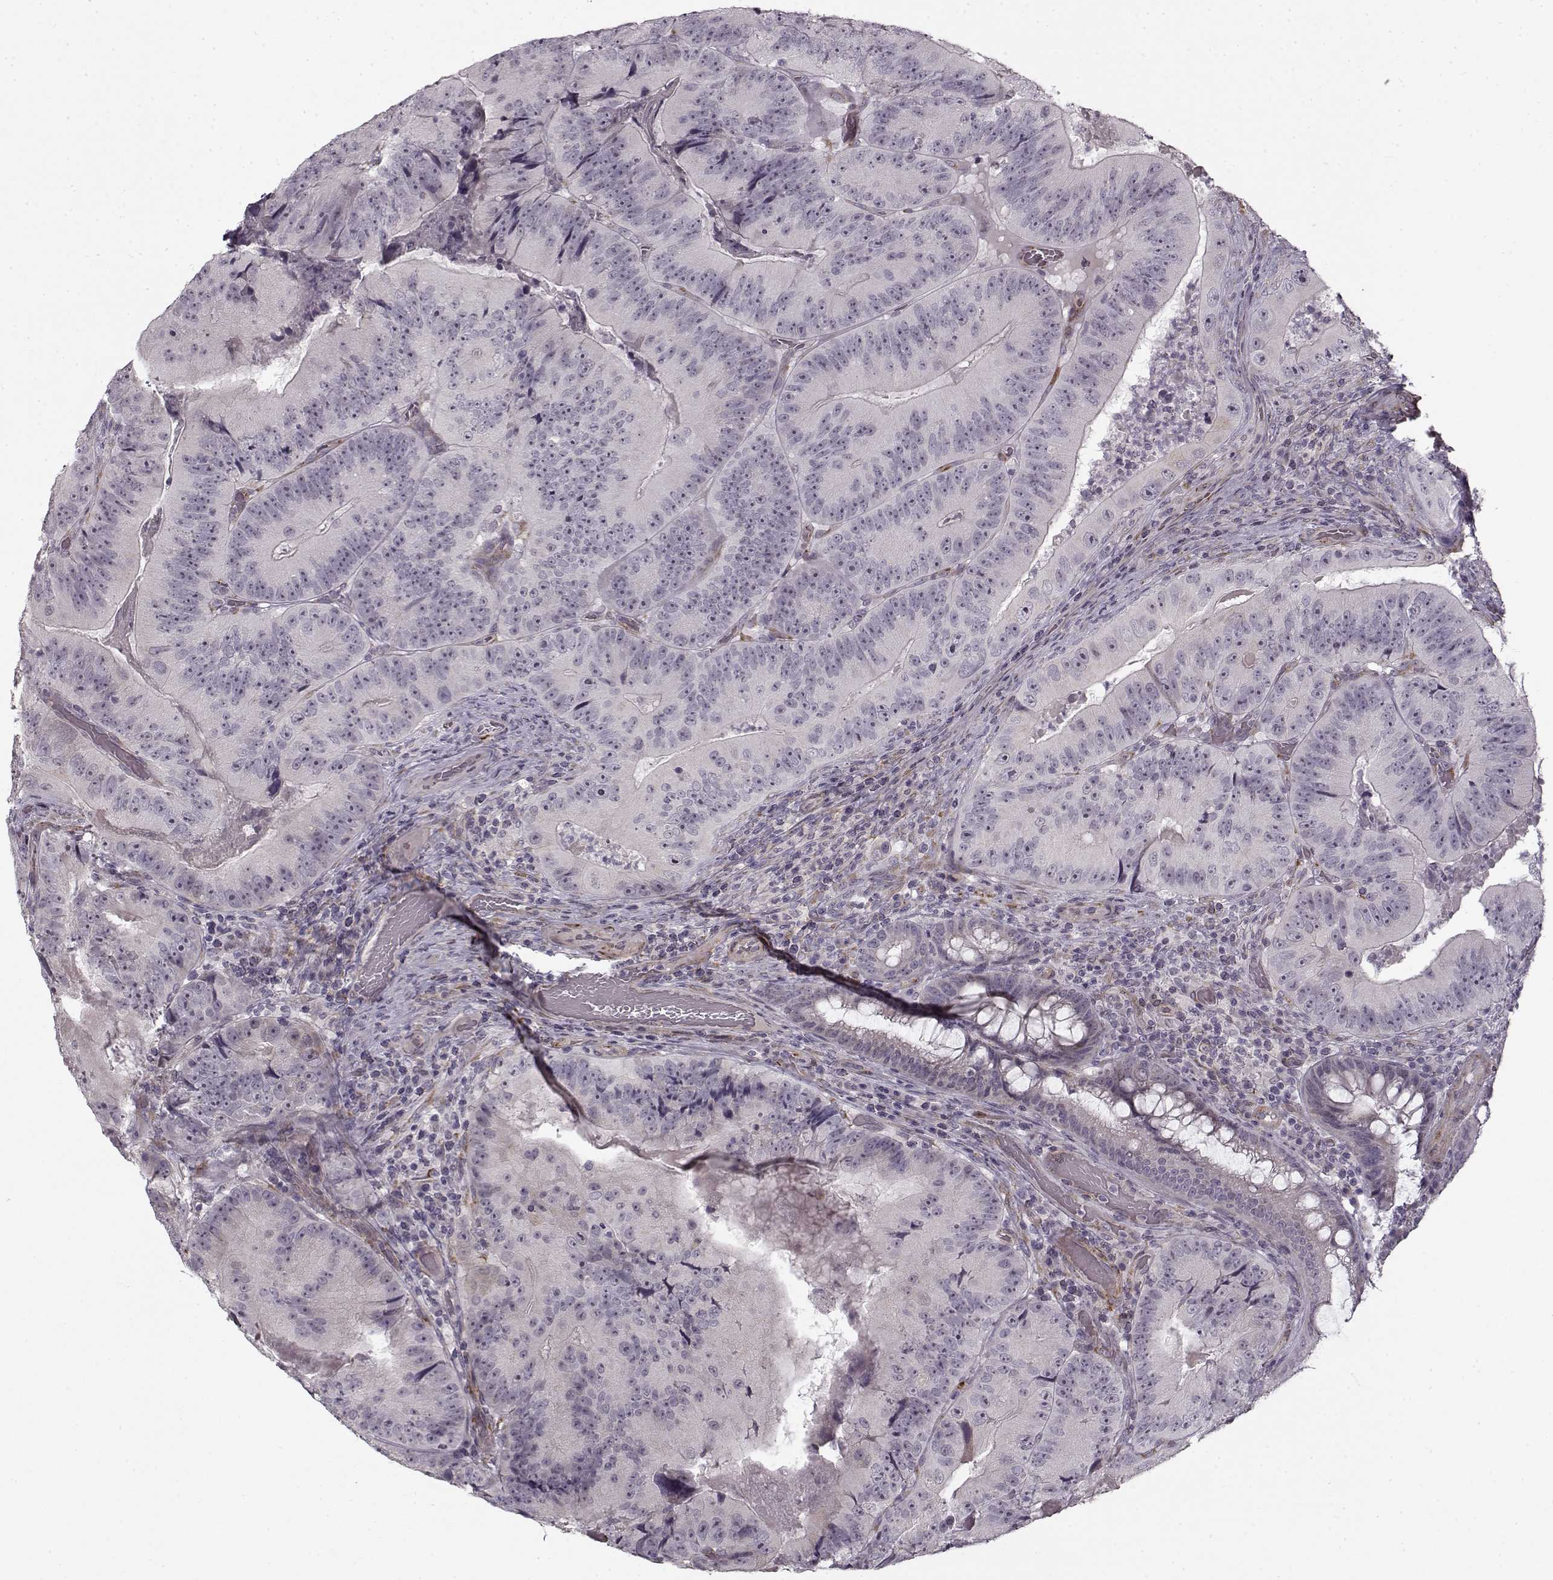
{"staining": {"intensity": "negative", "quantity": "none", "location": "none"}, "tissue": "colorectal cancer", "cell_type": "Tumor cells", "image_type": "cancer", "snomed": [{"axis": "morphology", "description": "Adenocarcinoma, NOS"}, {"axis": "topography", "description": "Colon"}], "caption": "High magnification brightfield microscopy of colorectal adenocarcinoma stained with DAB (brown) and counterstained with hematoxylin (blue): tumor cells show no significant positivity.", "gene": "LAMB2", "patient": {"sex": "female", "age": 86}}